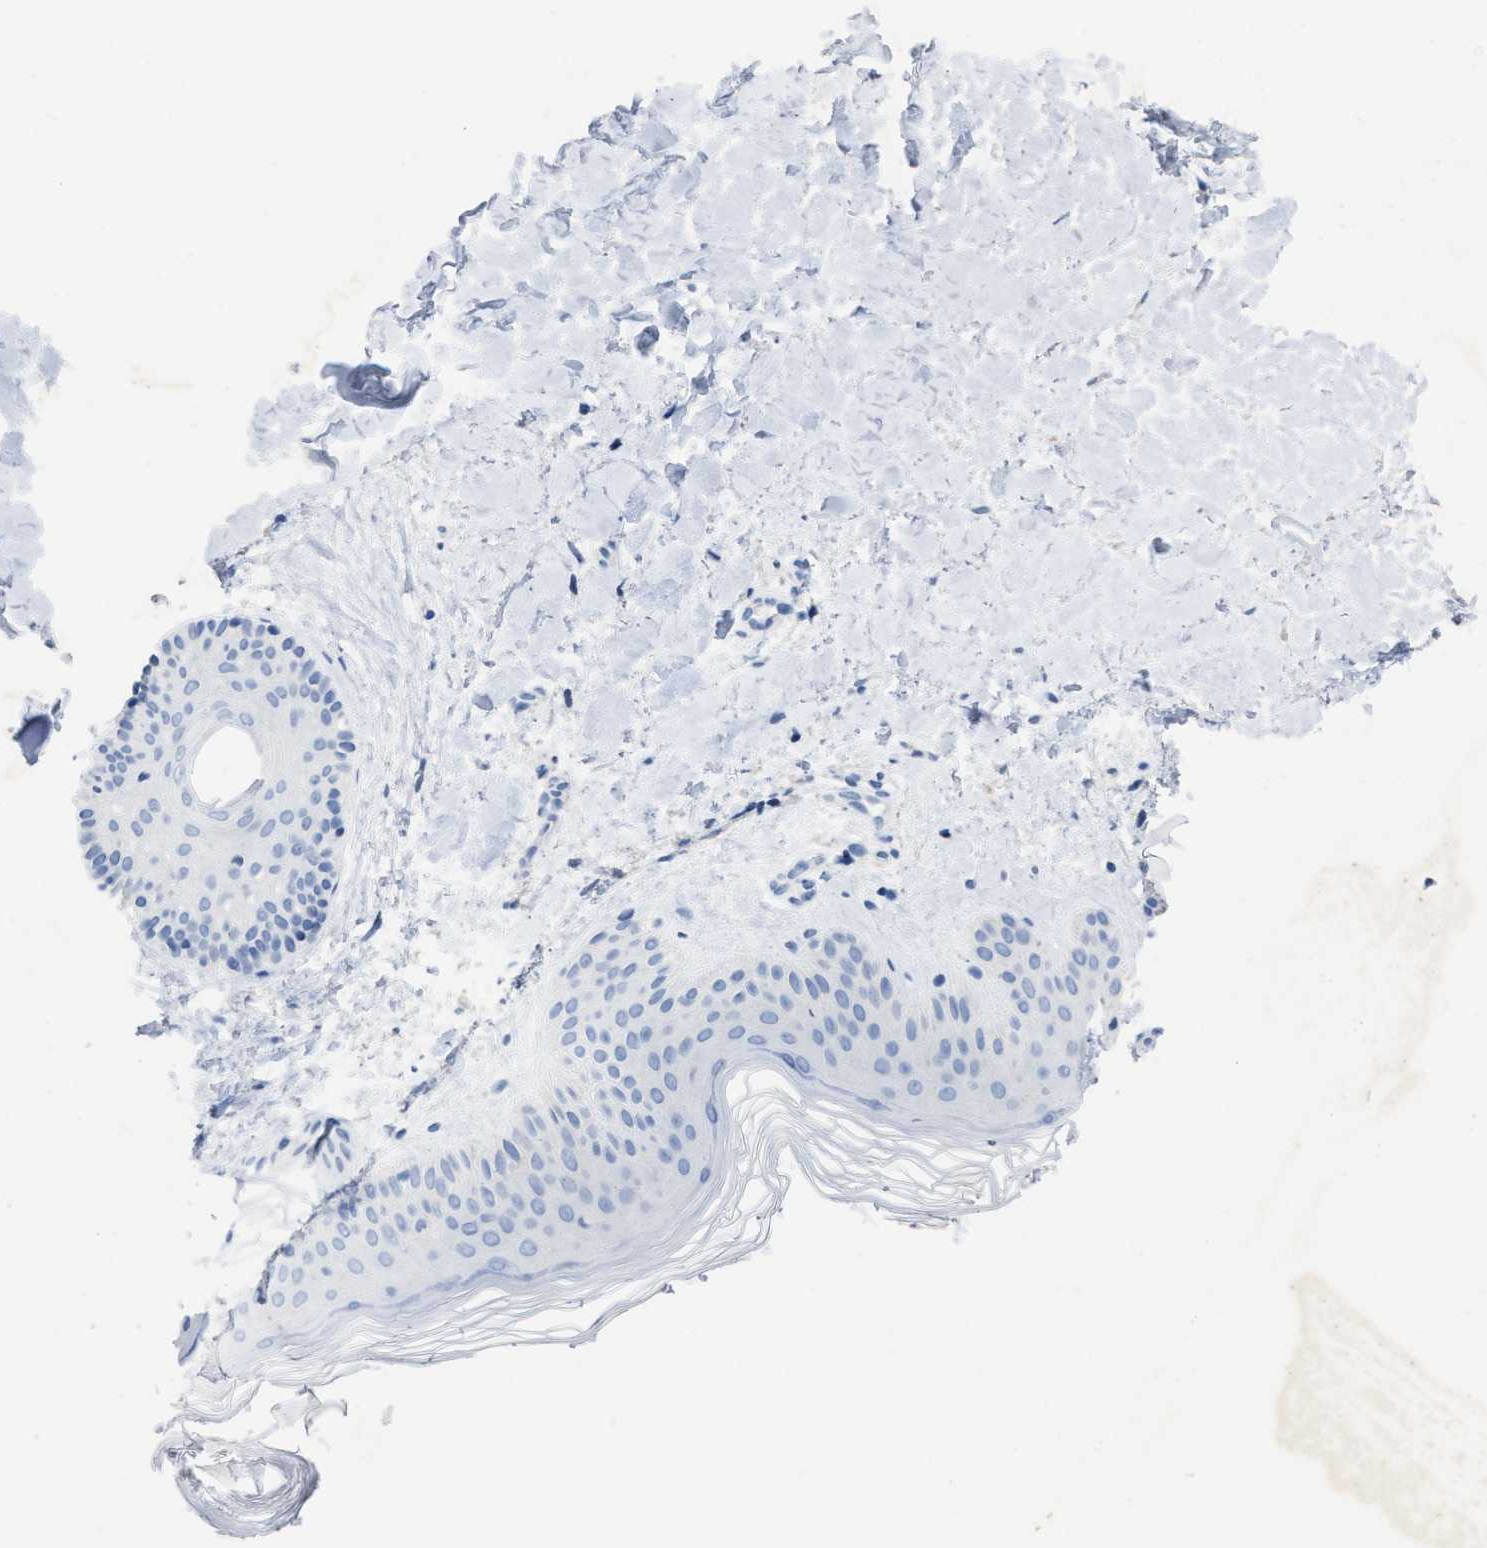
{"staining": {"intensity": "negative", "quantity": "none", "location": "none"}, "tissue": "skin", "cell_type": "Fibroblasts", "image_type": "normal", "snomed": [{"axis": "morphology", "description": "Normal tissue, NOS"}, {"axis": "morphology", "description": "Malignant melanoma, Metastatic site"}, {"axis": "topography", "description": "Skin"}], "caption": "Fibroblasts show no significant positivity in benign skin. (Brightfield microscopy of DAB IHC at high magnification).", "gene": "CEACAM5", "patient": {"sex": "male", "age": 41}}